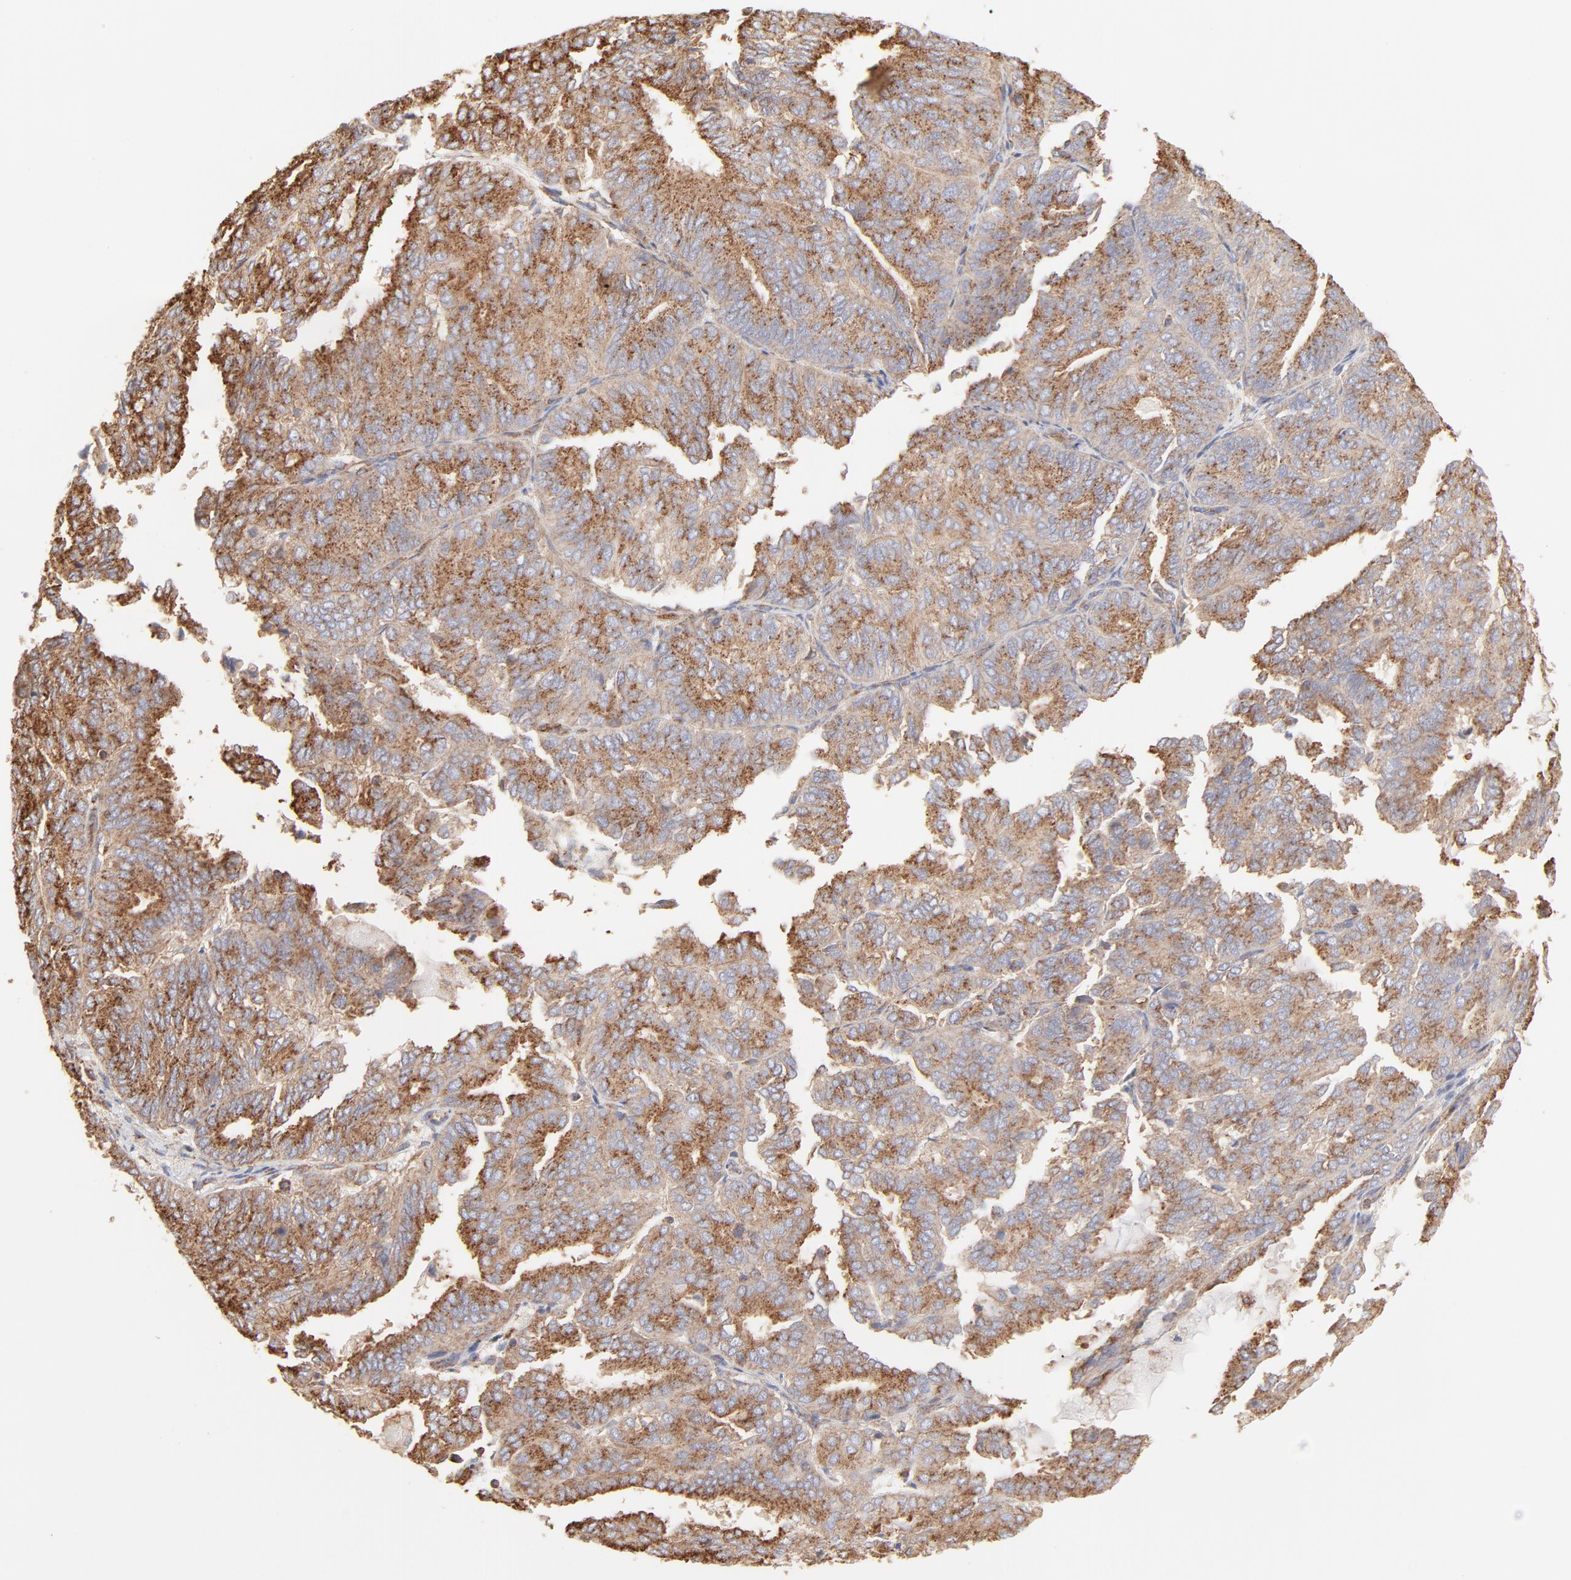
{"staining": {"intensity": "moderate", "quantity": ">75%", "location": "cytoplasmic/membranous"}, "tissue": "endometrial cancer", "cell_type": "Tumor cells", "image_type": "cancer", "snomed": [{"axis": "morphology", "description": "Adenocarcinoma, NOS"}, {"axis": "topography", "description": "Endometrium"}], "caption": "Immunohistochemical staining of adenocarcinoma (endometrial) exhibits medium levels of moderate cytoplasmic/membranous protein expression in approximately >75% of tumor cells.", "gene": "CLTB", "patient": {"sex": "female", "age": 59}}